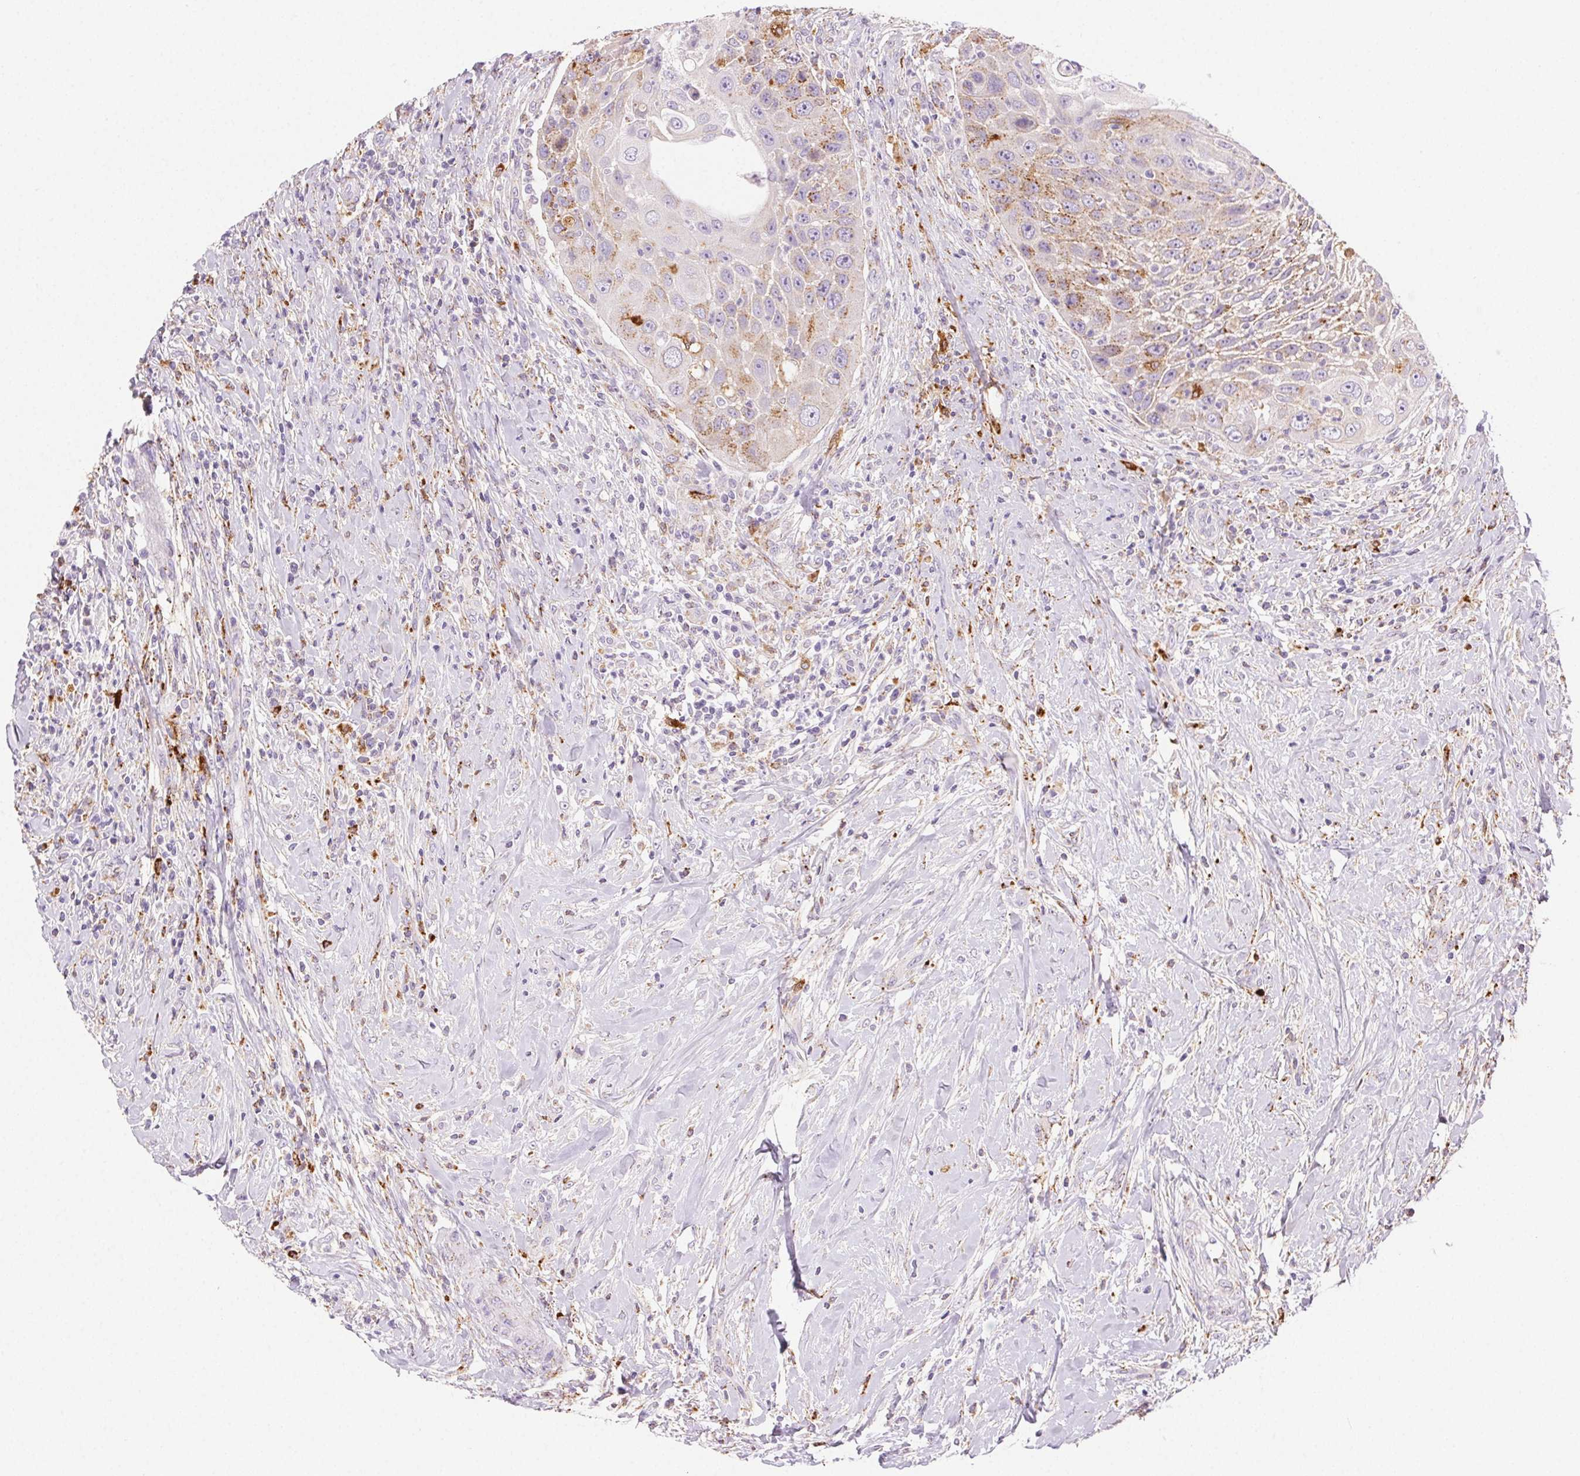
{"staining": {"intensity": "weak", "quantity": "25%-75%", "location": "cytoplasmic/membranous"}, "tissue": "head and neck cancer", "cell_type": "Tumor cells", "image_type": "cancer", "snomed": [{"axis": "morphology", "description": "Squamous cell carcinoma, NOS"}, {"axis": "topography", "description": "Head-Neck"}], "caption": "Protein expression analysis of head and neck squamous cell carcinoma reveals weak cytoplasmic/membranous expression in about 25%-75% of tumor cells.", "gene": "SCPEP1", "patient": {"sex": "male", "age": 69}}